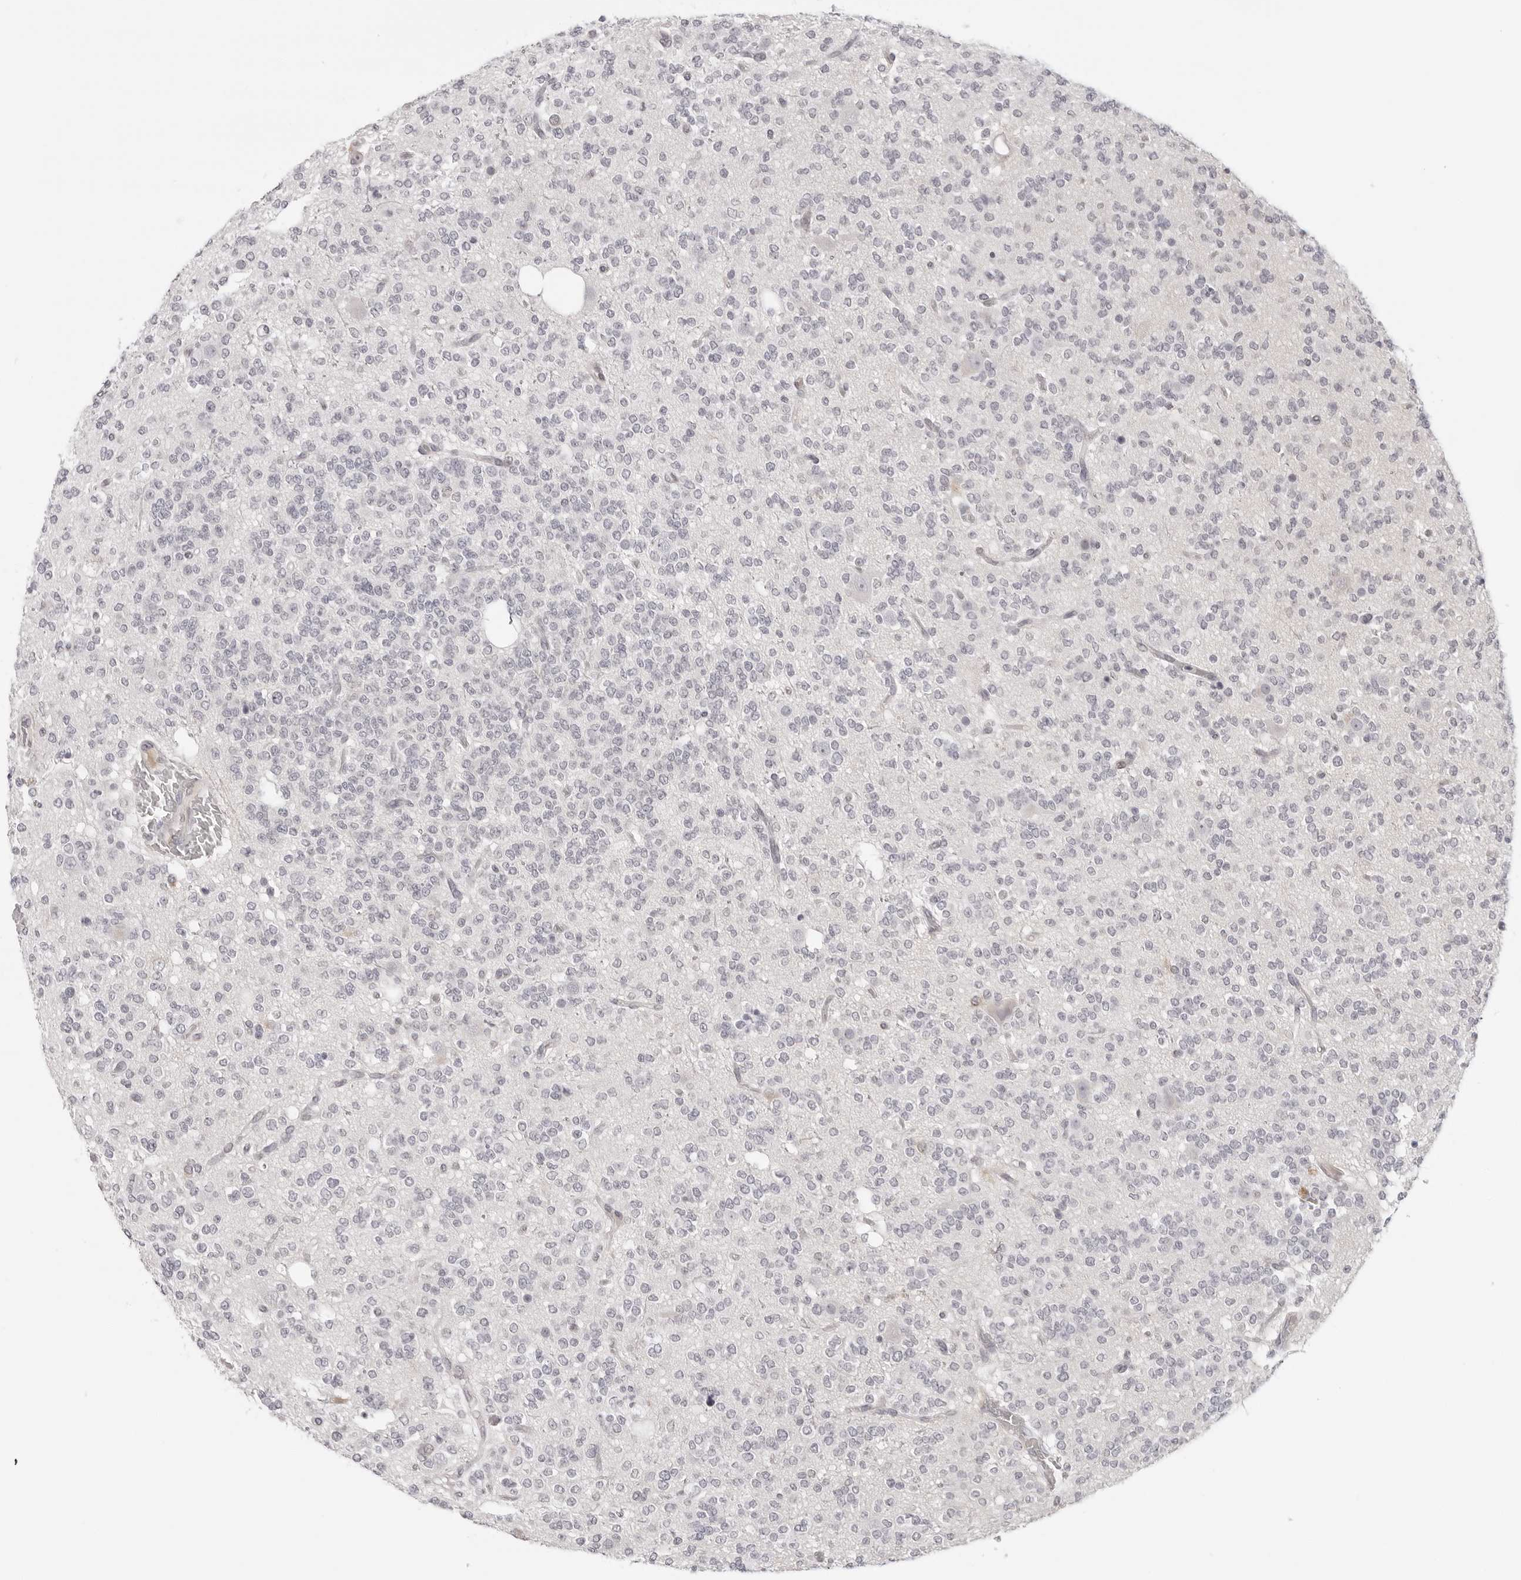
{"staining": {"intensity": "negative", "quantity": "none", "location": "none"}, "tissue": "glioma", "cell_type": "Tumor cells", "image_type": "cancer", "snomed": [{"axis": "morphology", "description": "Glioma, malignant, Low grade"}, {"axis": "topography", "description": "Brain"}], "caption": "Low-grade glioma (malignant) was stained to show a protein in brown. There is no significant expression in tumor cells. Nuclei are stained in blue.", "gene": "STRADB", "patient": {"sex": "male", "age": 38}}